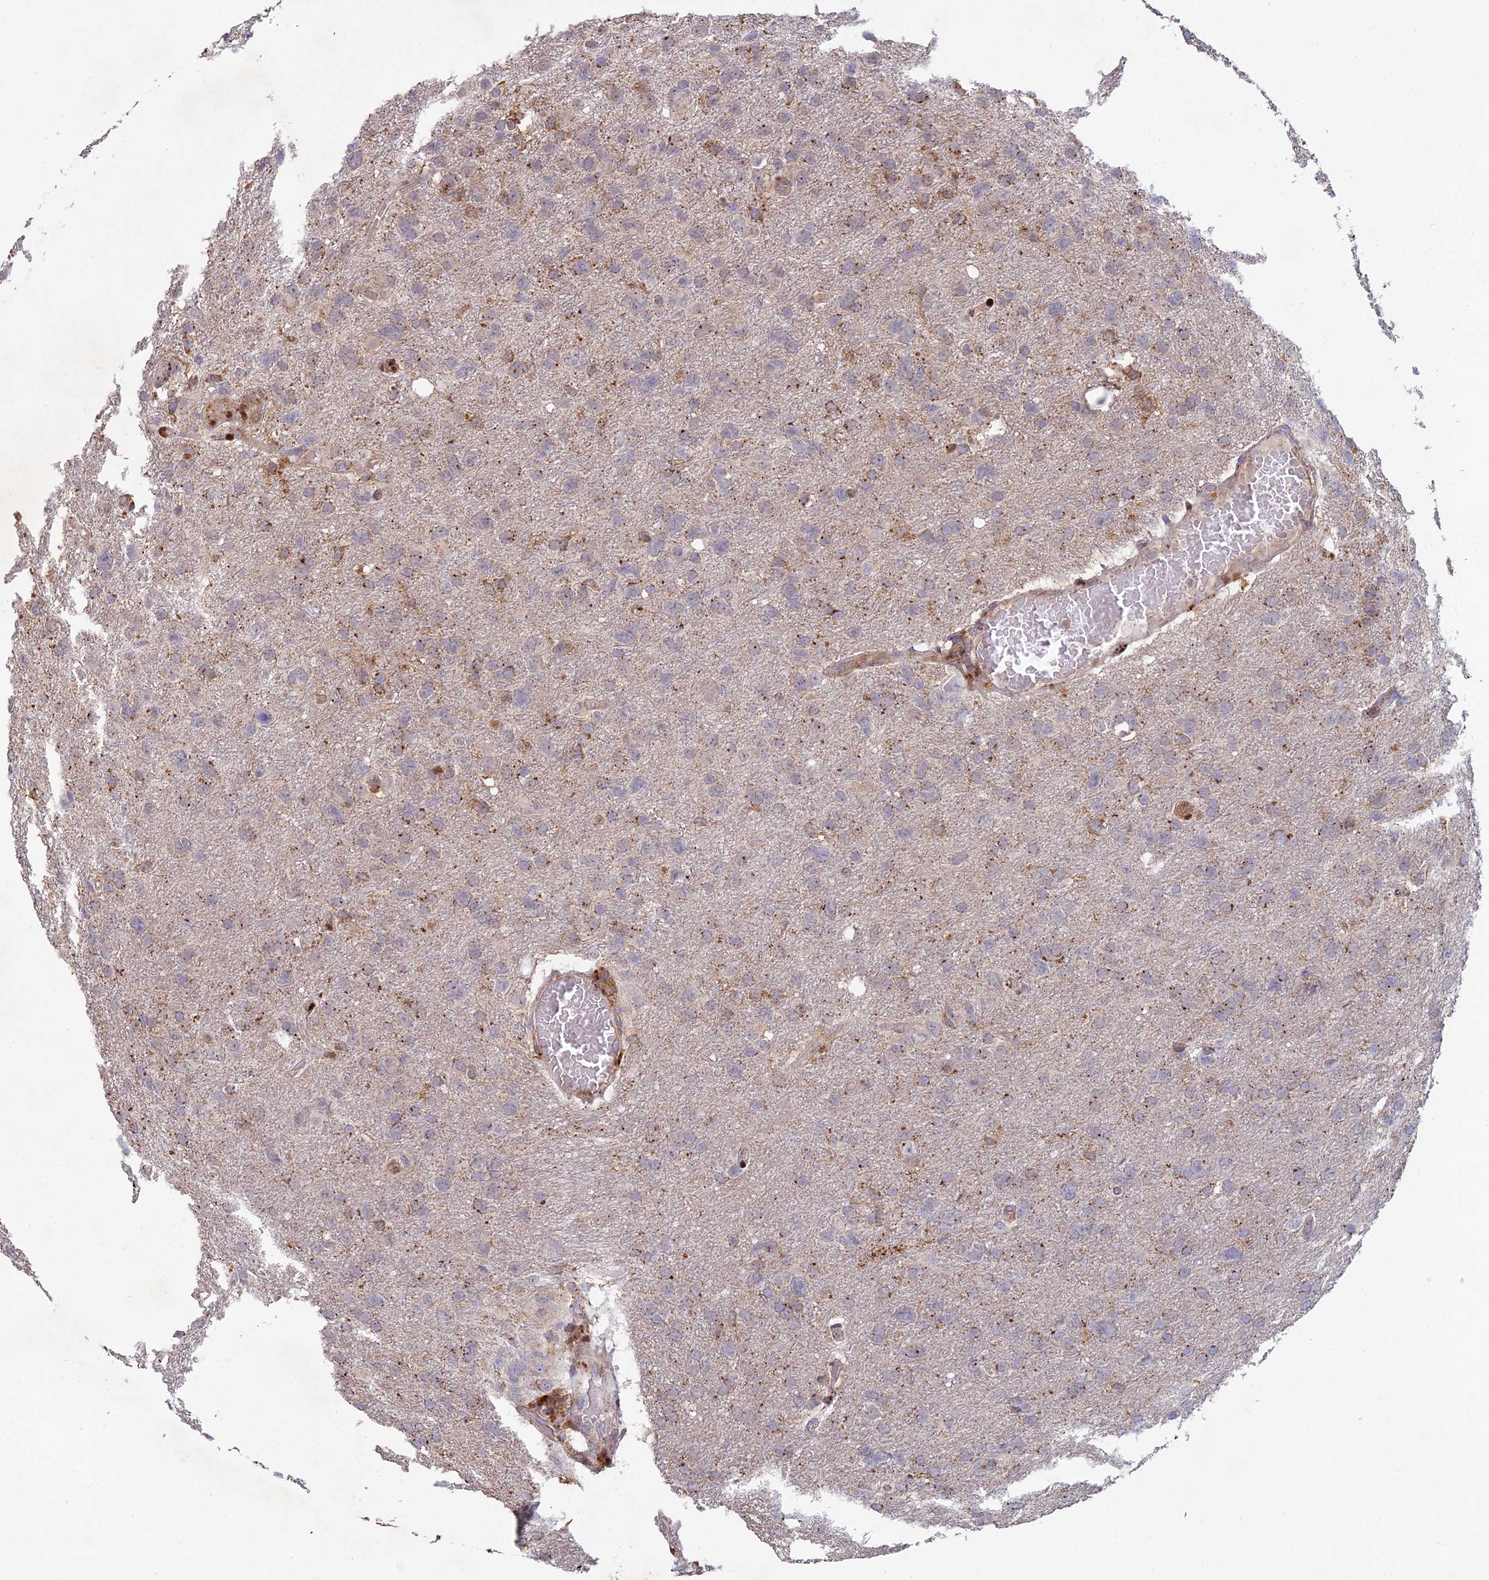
{"staining": {"intensity": "moderate", "quantity": "<25%", "location": "cytoplasmic/membranous"}, "tissue": "glioma", "cell_type": "Tumor cells", "image_type": "cancer", "snomed": [{"axis": "morphology", "description": "Glioma, malignant, High grade"}, {"axis": "topography", "description": "Brain"}], "caption": "This photomicrograph shows IHC staining of glioma, with low moderate cytoplasmic/membranous expression in about <25% of tumor cells.", "gene": "FOXS1", "patient": {"sex": "male", "age": 61}}